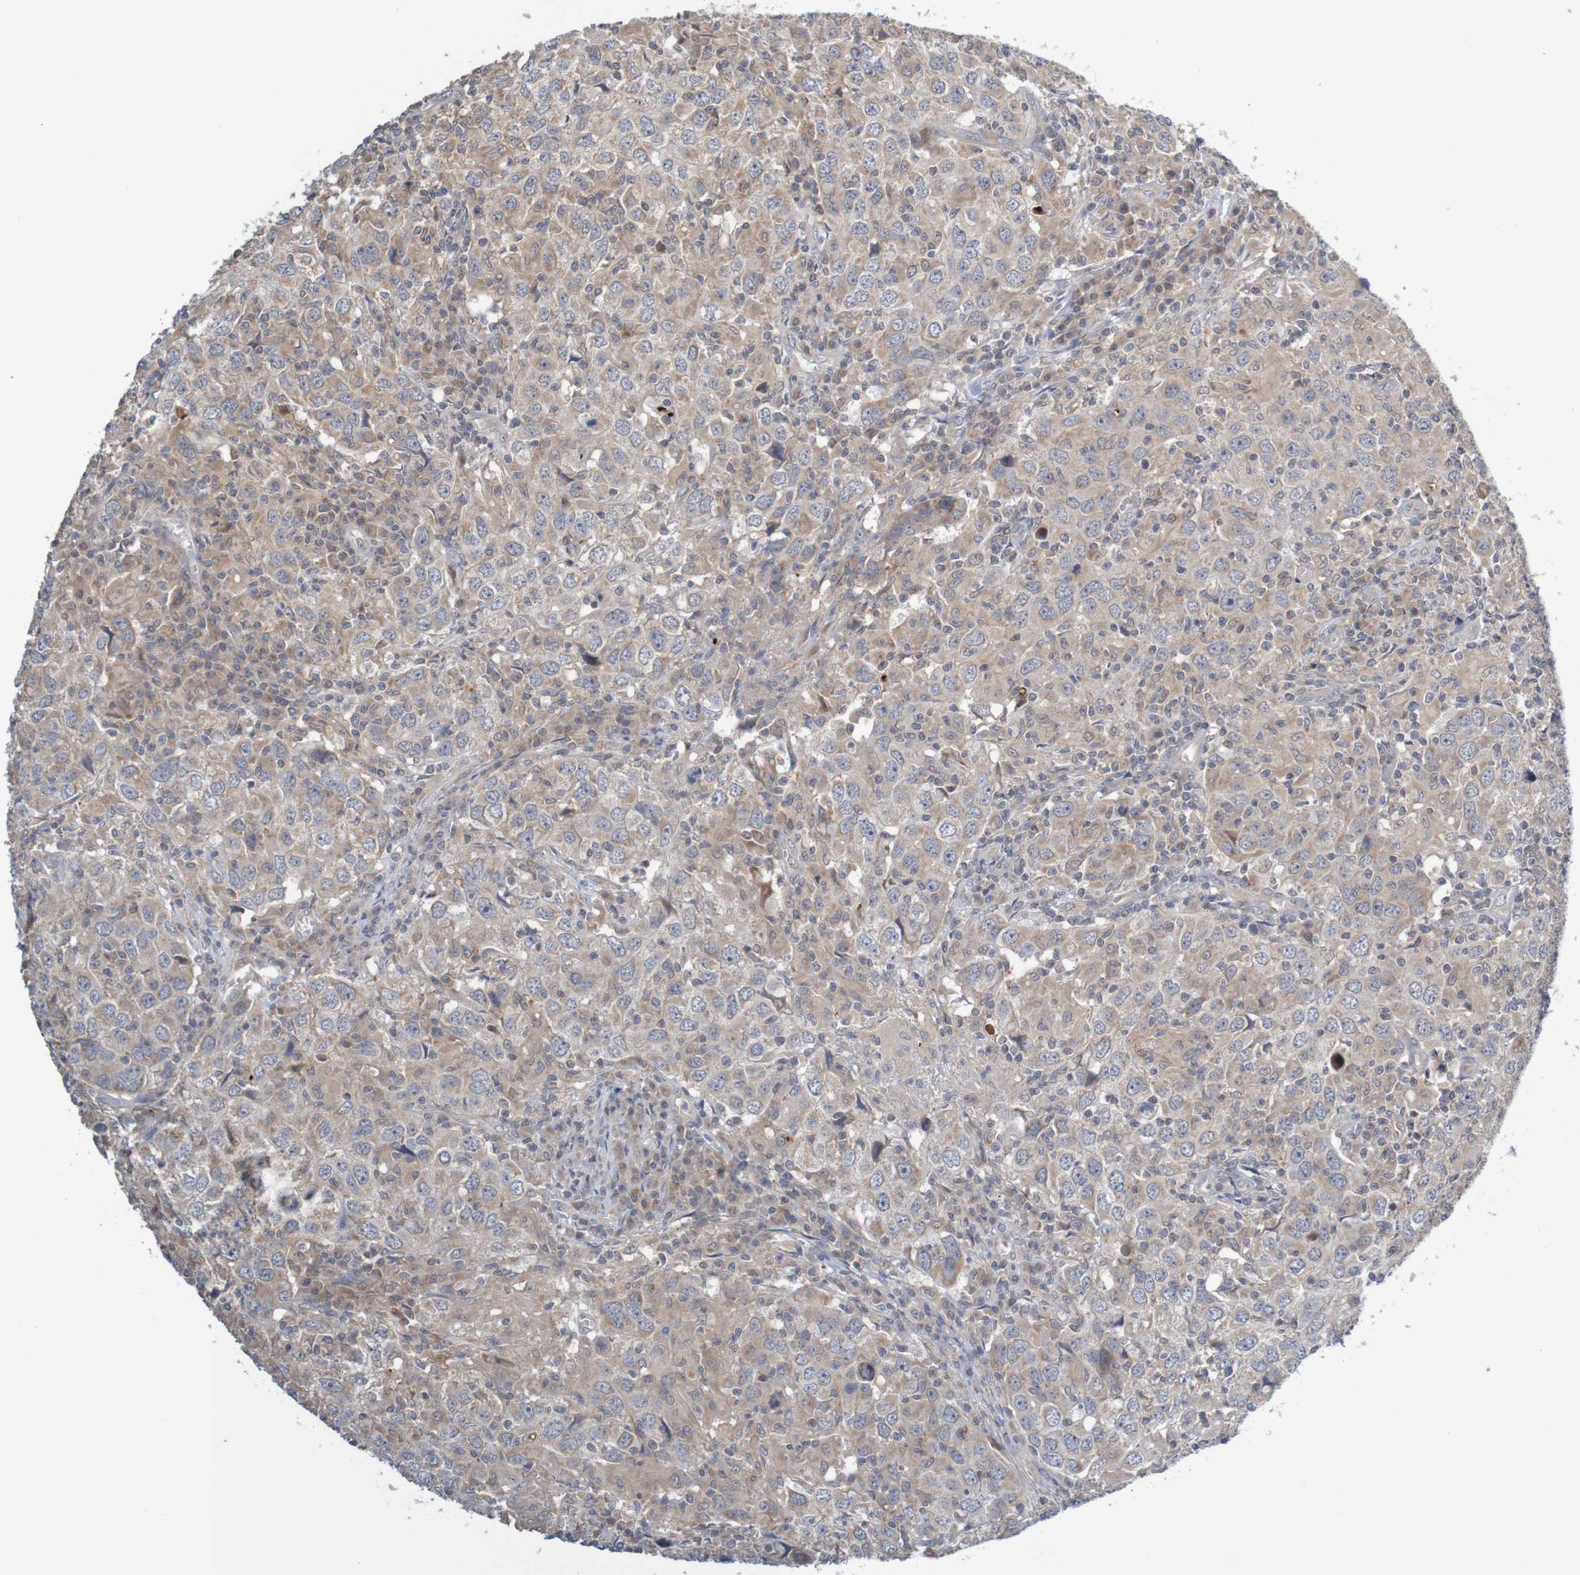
{"staining": {"intensity": "weak", "quantity": ">75%", "location": "cytoplasmic/membranous"}, "tissue": "head and neck cancer", "cell_type": "Tumor cells", "image_type": "cancer", "snomed": [{"axis": "morphology", "description": "Adenocarcinoma, NOS"}, {"axis": "topography", "description": "Salivary gland"}, {"axis": "topography", "description": "Head-Neck"}], "caption": "Adenocarcinoma (head and neck) stained with immunohistochemistry (IHC) reveals weak cytoplasmic/membranous expression in about >75% of tumor cells.", "gene": "ANKK1", "patient": {"sex": "female", "age": 65}}